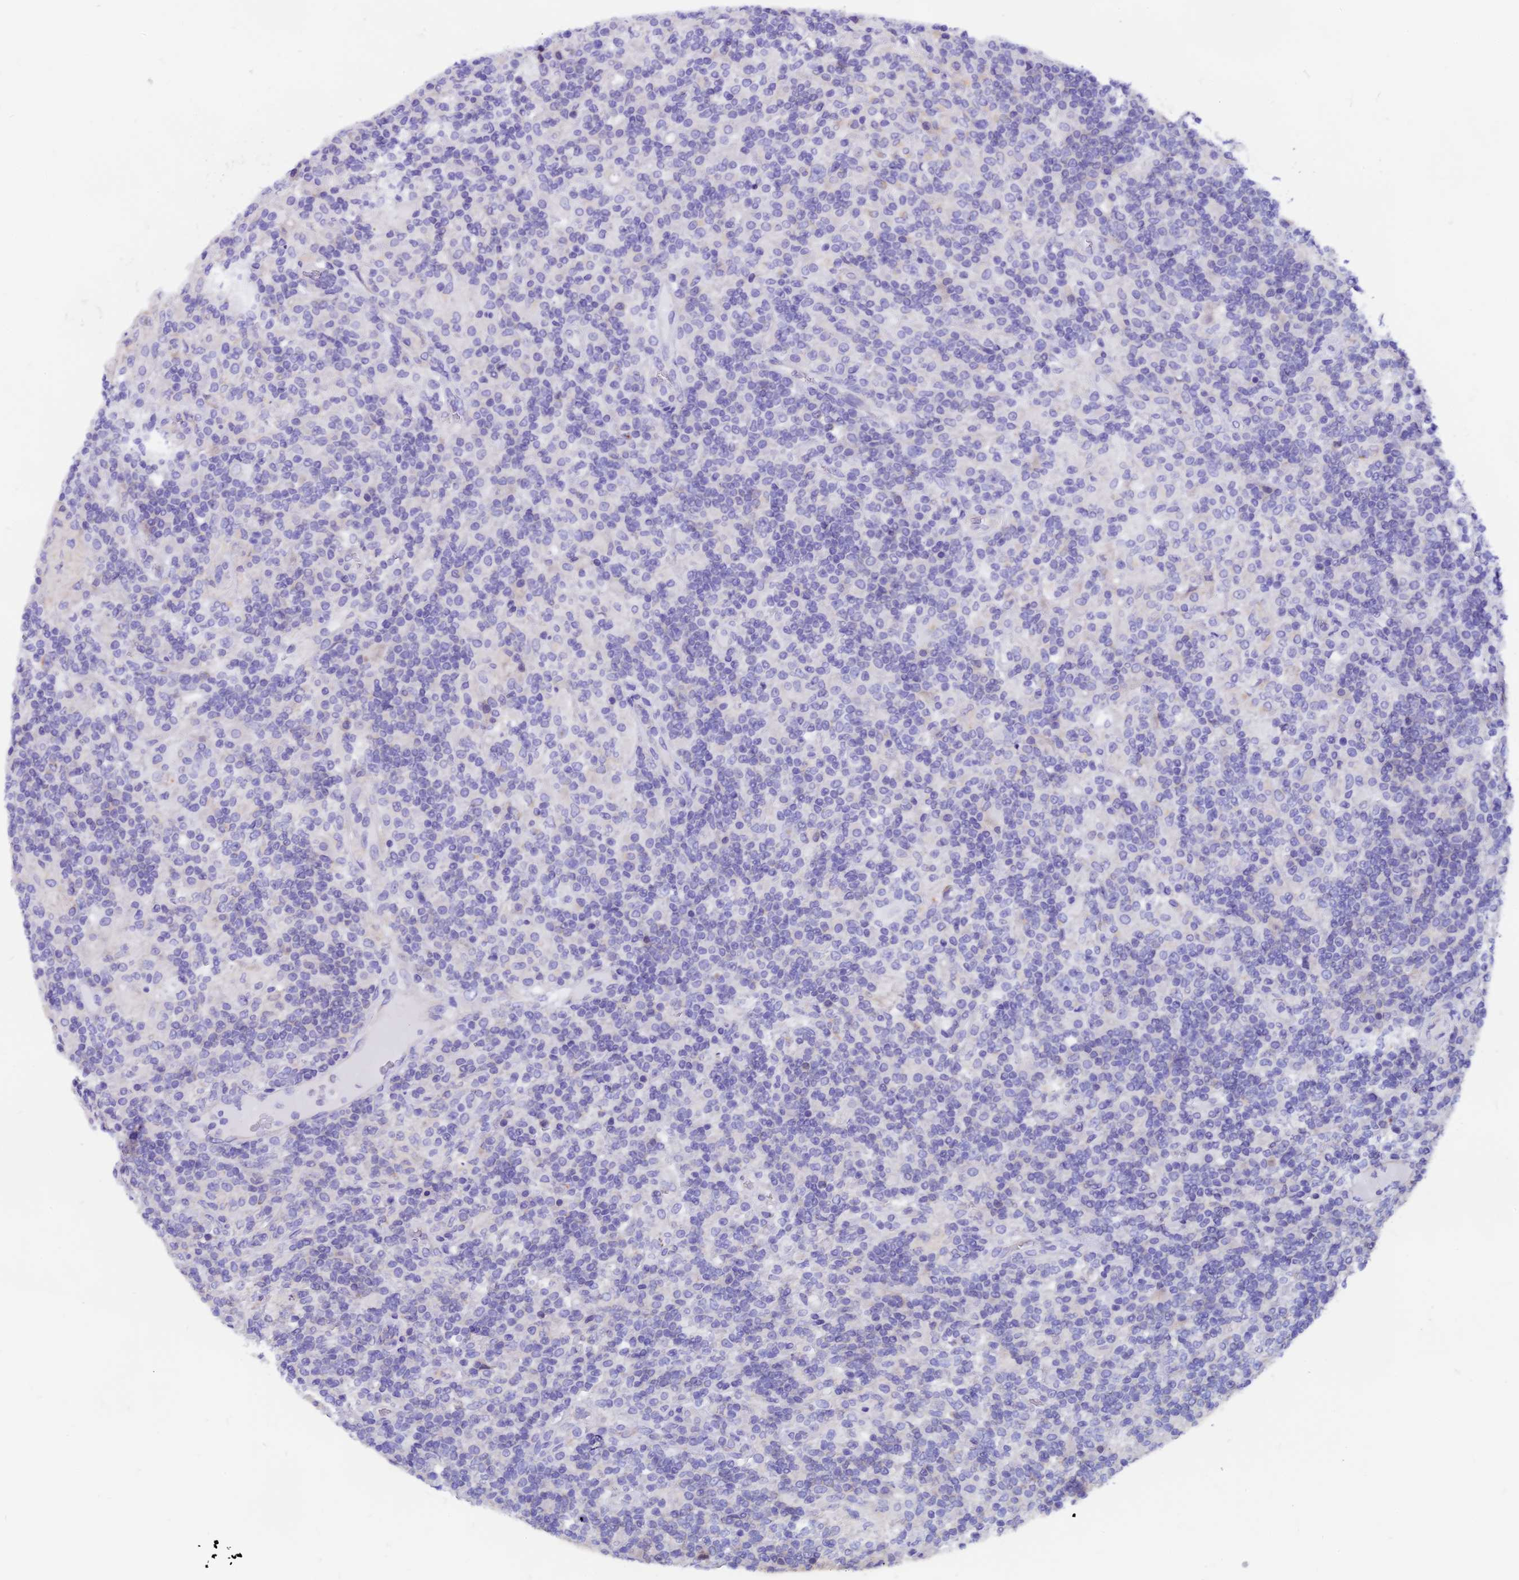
{"staining": {"intensity": "negative", "quantity": "none", "location": "none"}, "tissue": "lymphoma", "cell_type": "Tumor cells", "image_type": "cancer", "snomed": [{"axis": "morphology", "description": "Hodgkin's disease, NOS"}, {"axis": "topography", "description": "Lymph node"}], "caption": "Tumor cells show no significant protein positivity in Hodgkin's disease.", "gene": "COMTD1", "patient": {"sex": "male", "age": 70}}